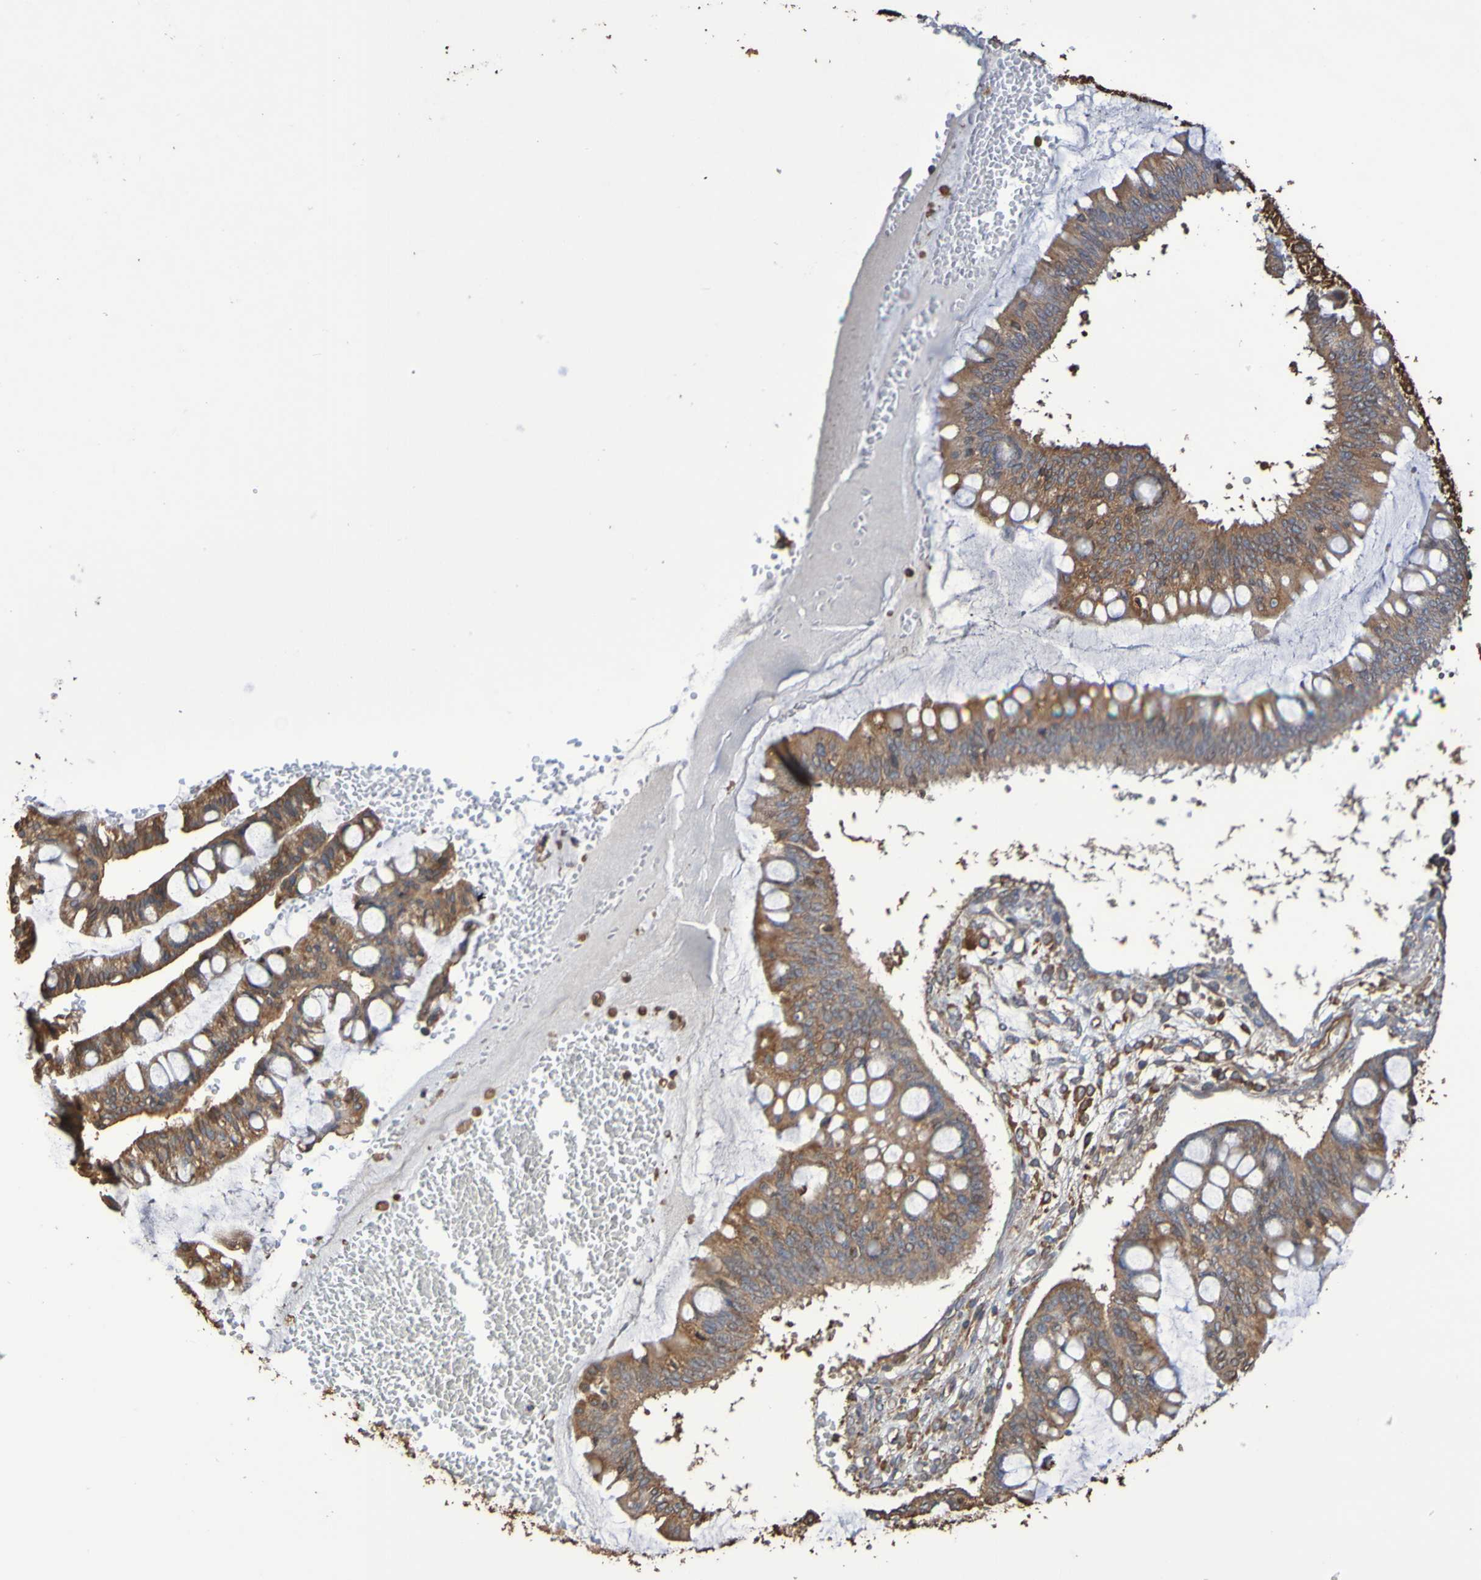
{"staining": {"intensity": "moderate", "quantity": ">75%", "location": "cytoplasmic/membranous"}, "tissue": "ovarian cancer", "cell_type": "Tumor cells", "image_type": "cancer", "snomed": [{"axis": "morphology", "description": "Cystadenocarcinoma, mucinous, NOS"}, {"axis": "topography", "description": "Ovary"}], "caption": "The image displays staining of ovarian mucinous cystadenocarcinoma, revealing moderate cytoplasmic/membranous protein staining (brown color) within tumor cells.", "gene": "RAB11A", "patient": {"sex": "female", "age": 73}}